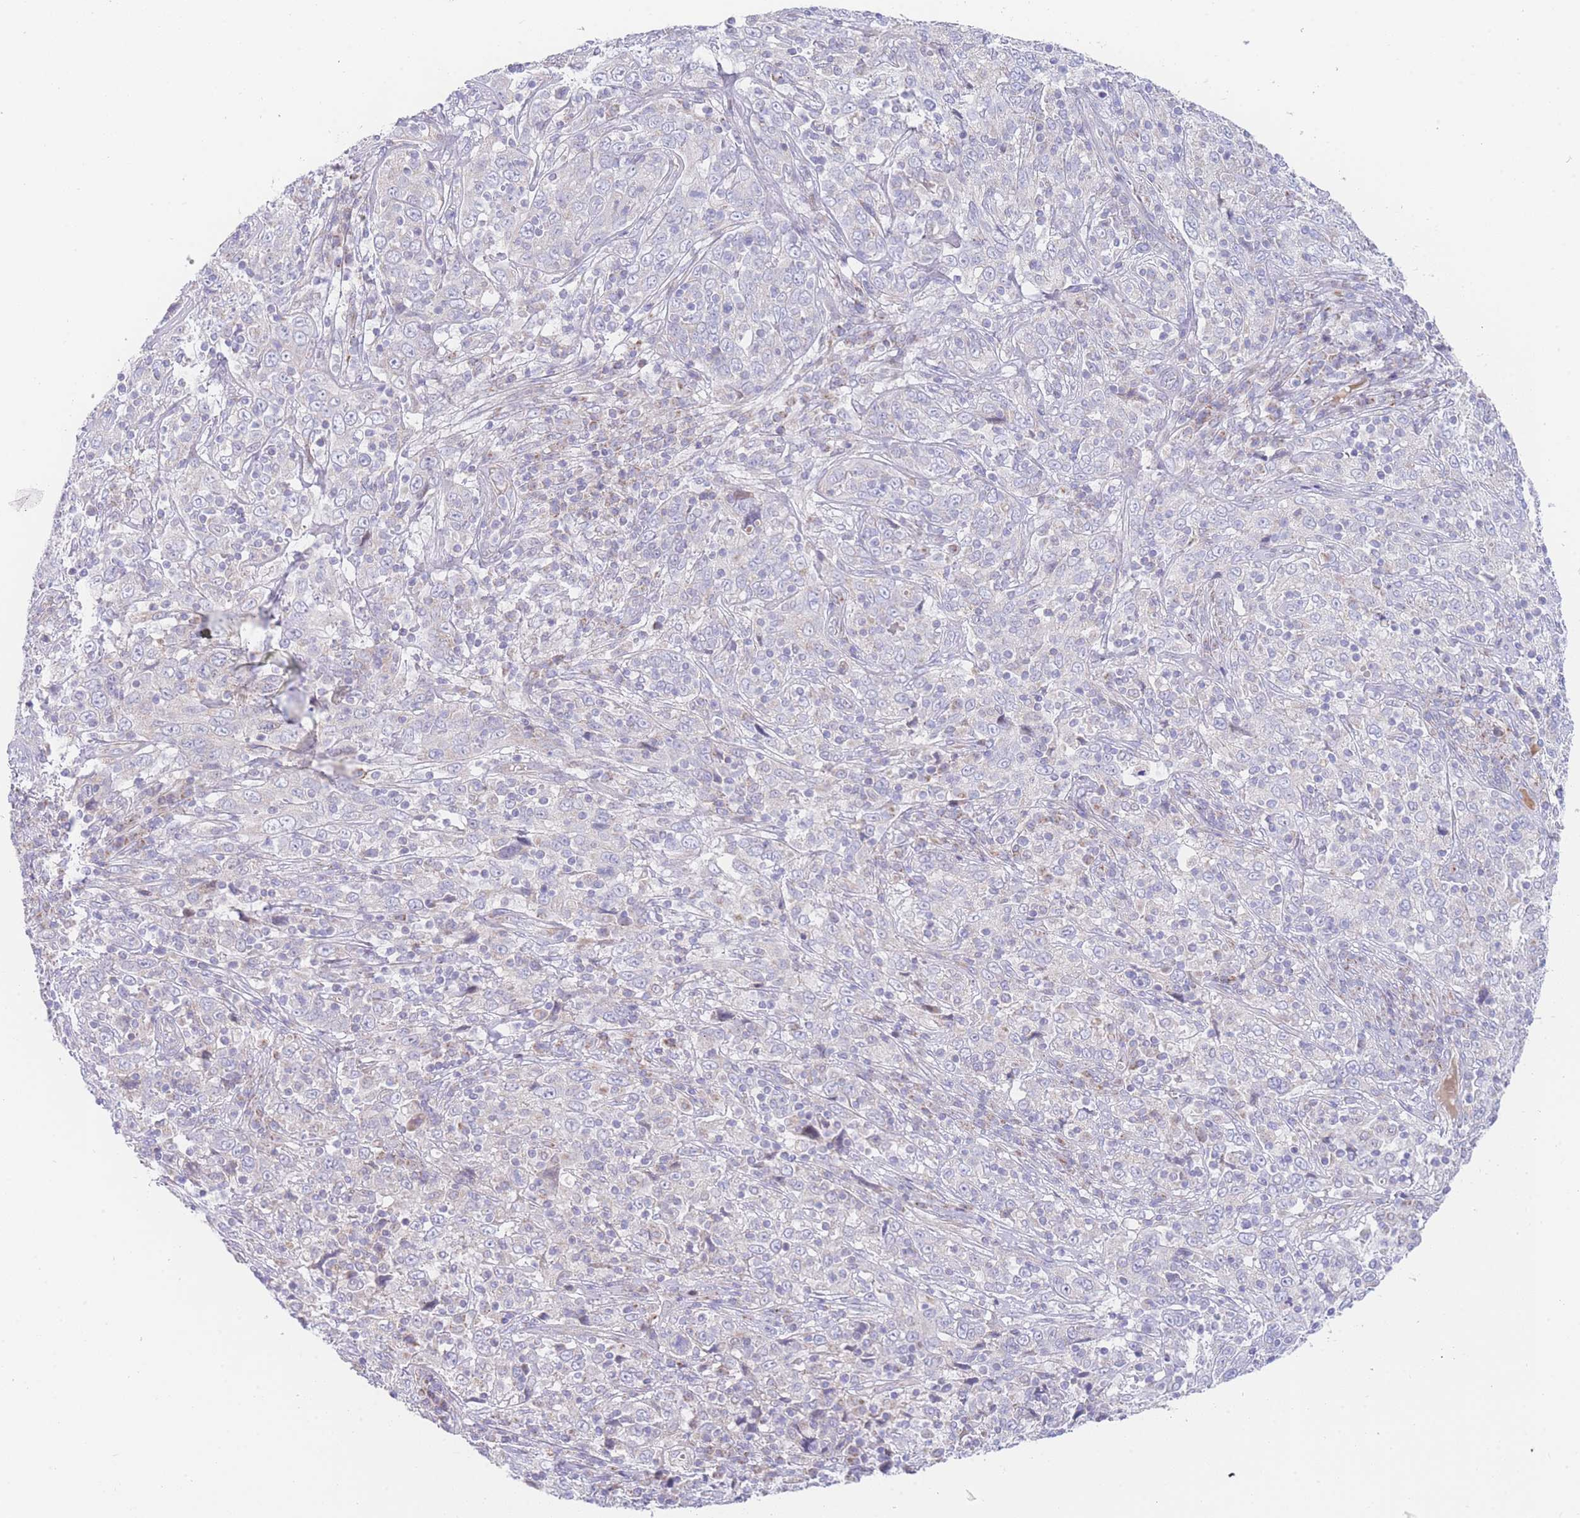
{"staining": {"intensity": "negative", "quantity": "none", "location": "none"}, "tissue": "cervical cancer", "cell_type": "Tumor cells", "image_type": "cancer", "snomed": [{"axis": "morphology", "description": "Squamous cell carcinoma, NOS"}, {"axis": "topography", "description": "Cervix"}], "caption": "DAB (3,3'-diaminobenzidine) immunohistochemical staining of cervical cancer (squamous cell carcinoma) exhibits no significant positivity in tumor cells.", "gene": "GPAM", "patient": {"sex": "female", "age": 46}}